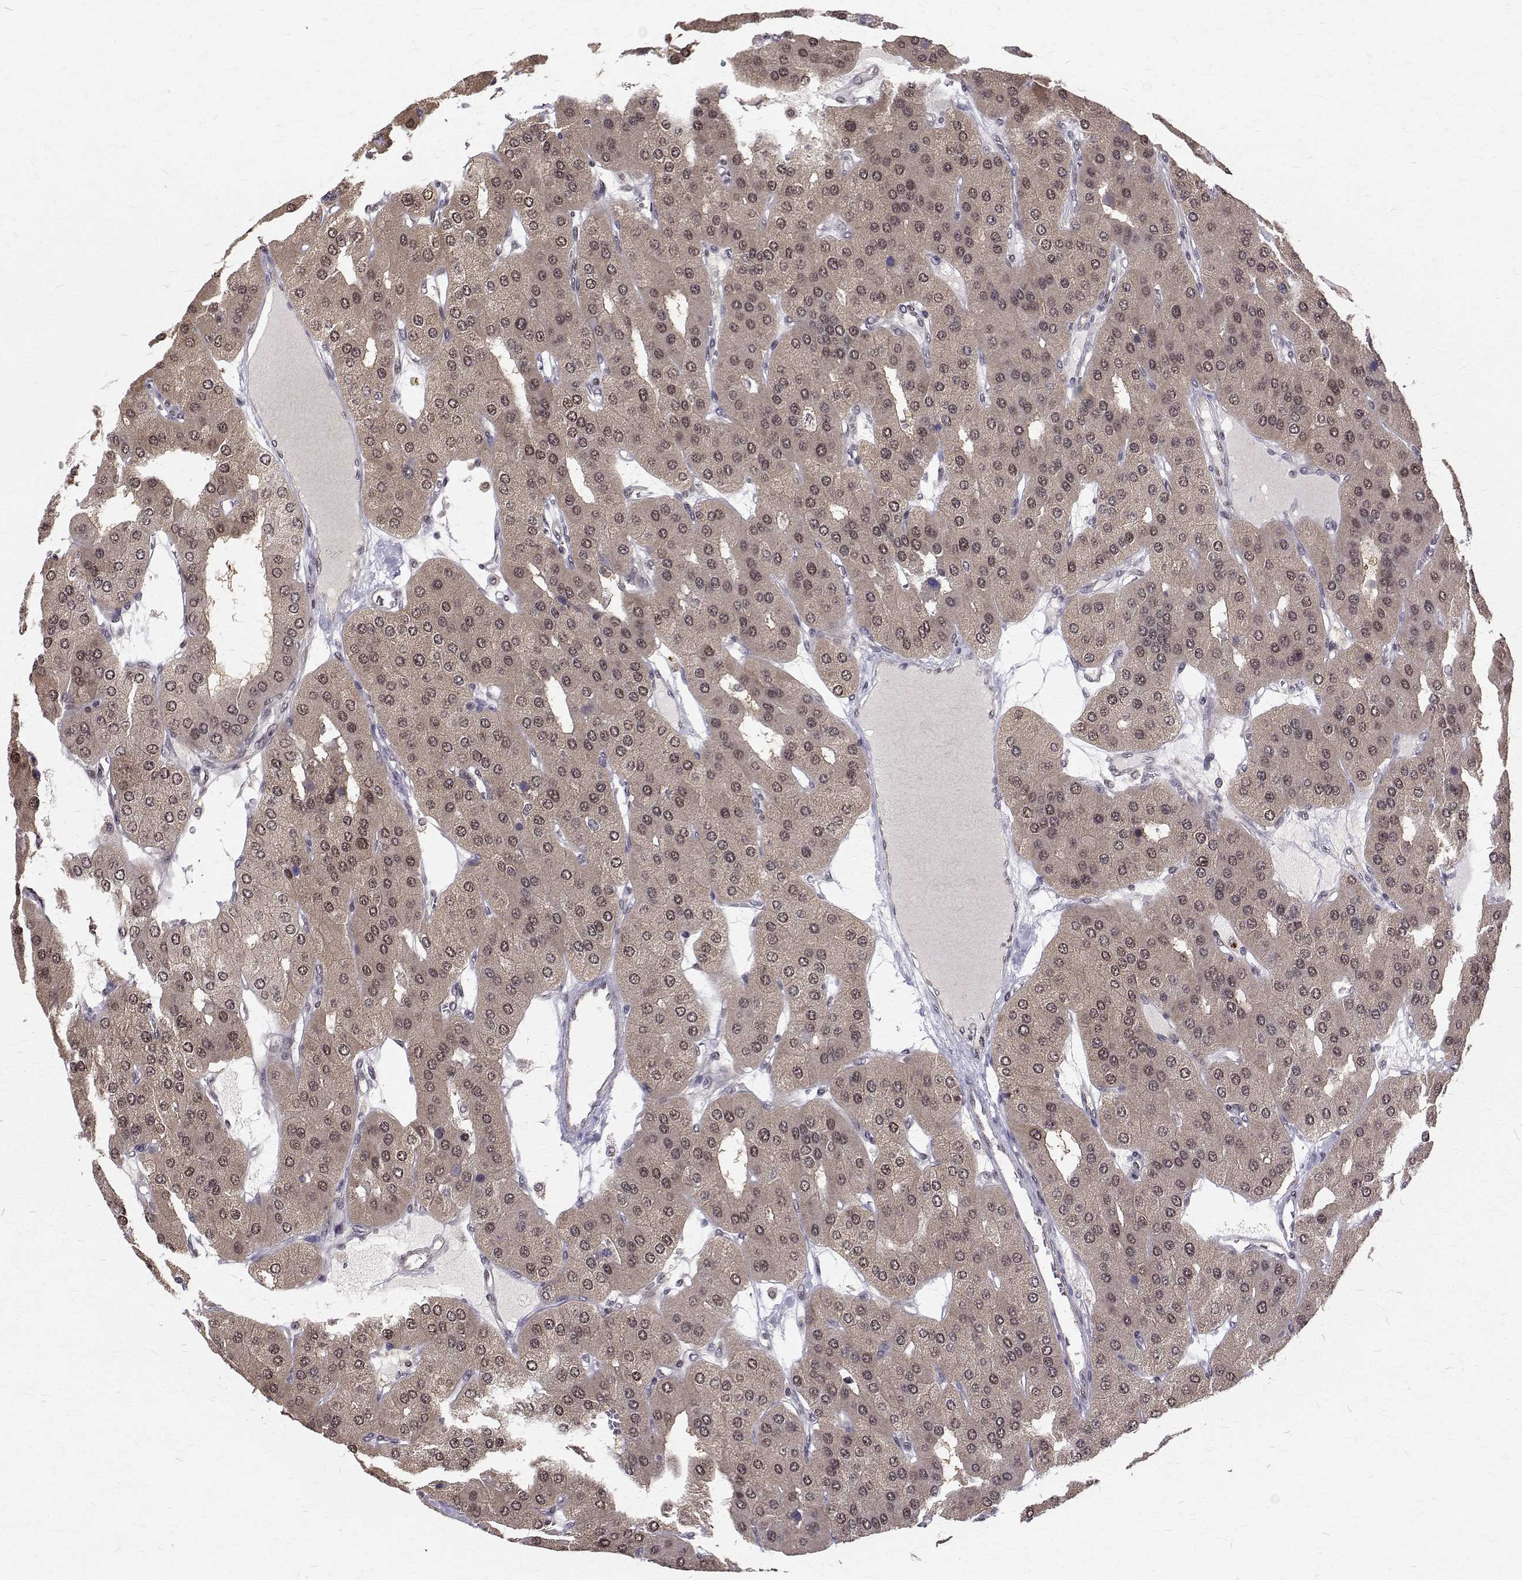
{"staining": {"intensity": "moderate", "quantity": ">75%", "location": "nuclear"}, "tissue": "parathyroid gland", "cell_type": "Glandular cells", "image_type": "normal", "snomed": [{"axis": "morphology", "description": "Normal tissue, NOS"}, {"axis": "morphology", "description": "Adenoma, NOS"}, {"axis": "topography", "description": "Parathyroid gland"}], "caption": "A photomicrograph showing moderate nuclear expression in approximately >75% of glandular cells in benign parathyroid gland, as visualized by brown immunohistochemical staining.", "gene": "NIF3L1", "patient": {"sex": "female", "age": 86}}